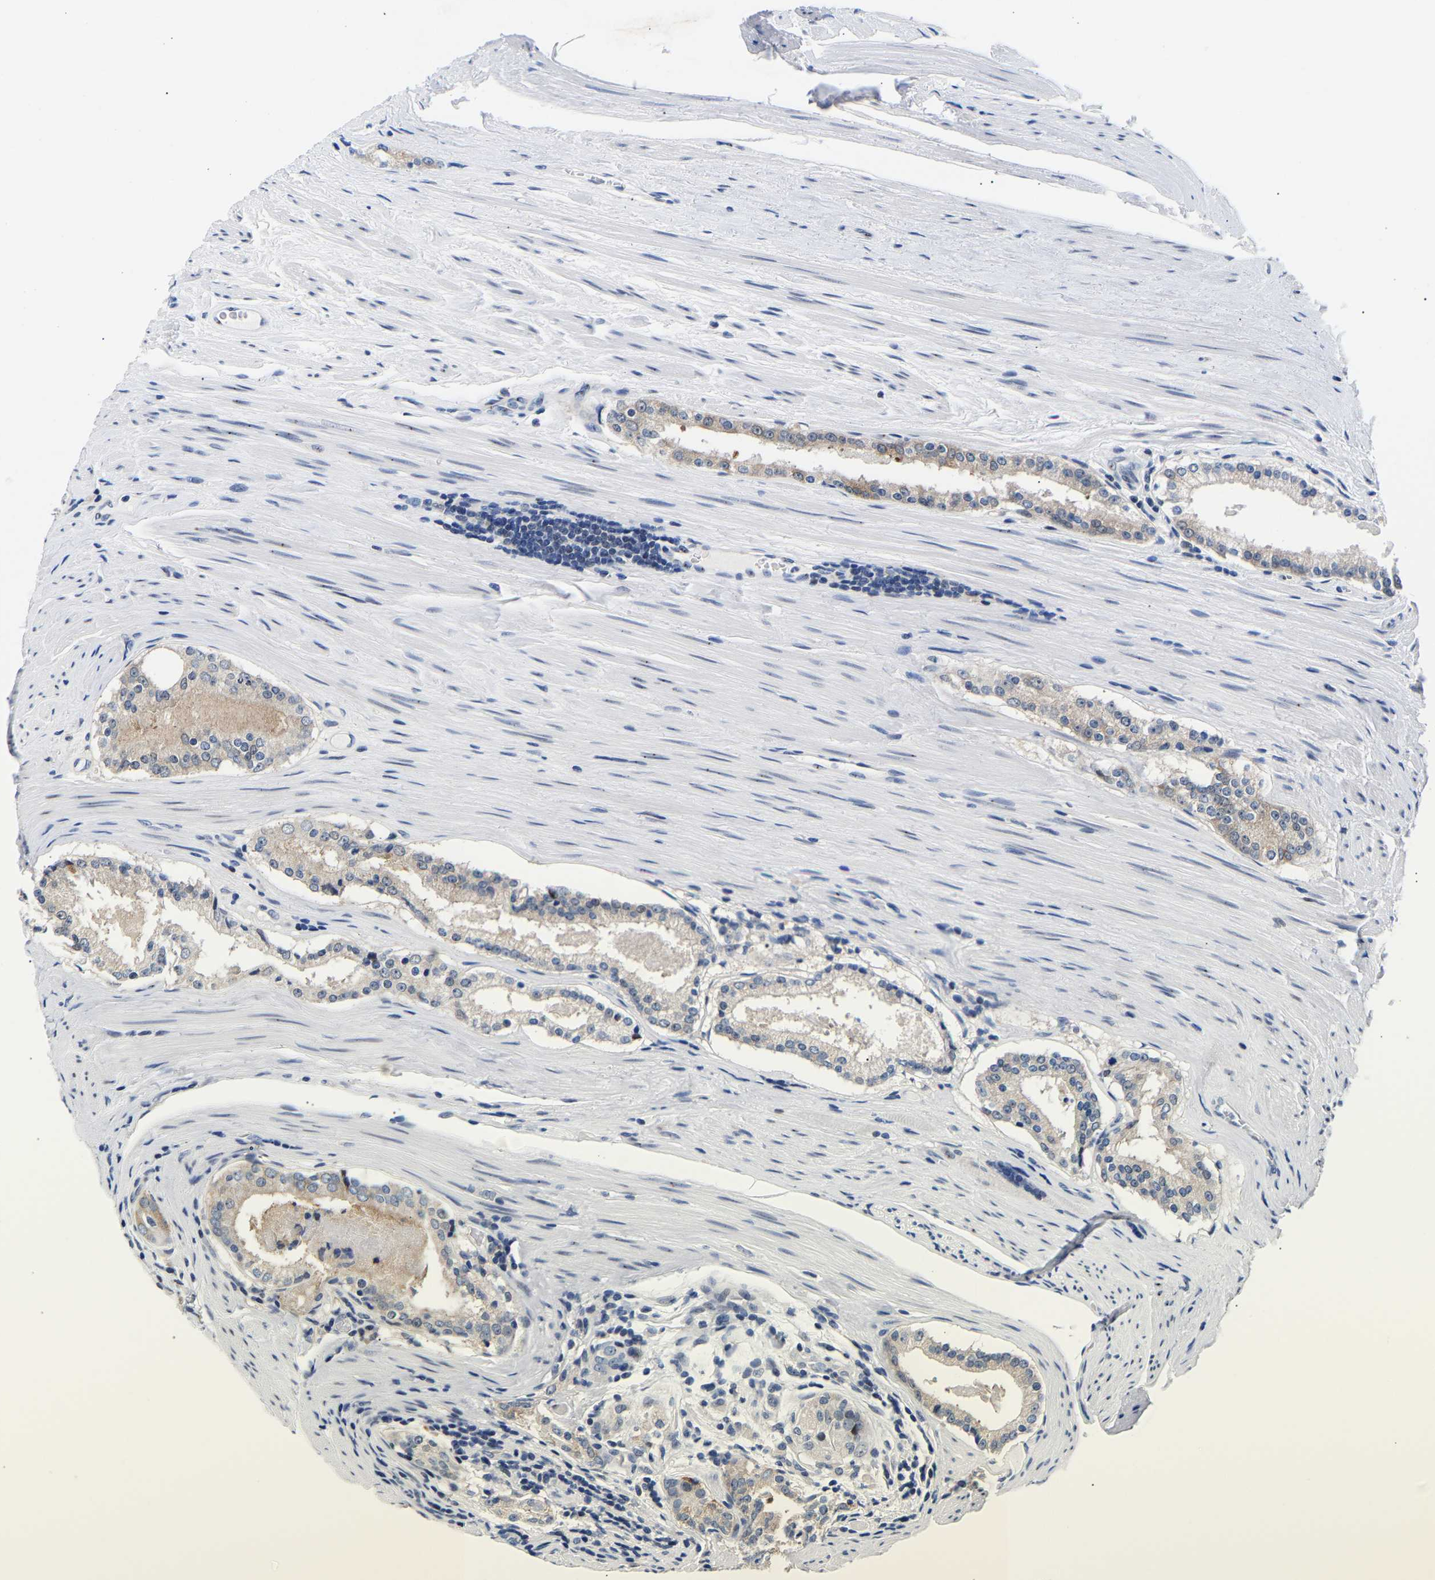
{"staining": {"intensity": "negative", "quantity": "none", "location": "none"}, "tissue": "prostate cancer", "cell_type": "Tumor cells", "image_type": "cancer", "snomed": [{"axis": "morphology", "description": "Adenocarcinoma, Low grade"}, {"axis": "topography", "description": "Prostate"}], "caption": "Tumor cells are negative for protein expression in human prostate cancer.", "gene": "PTRHD1", "patient": {"sex": "male", "age": 70}}